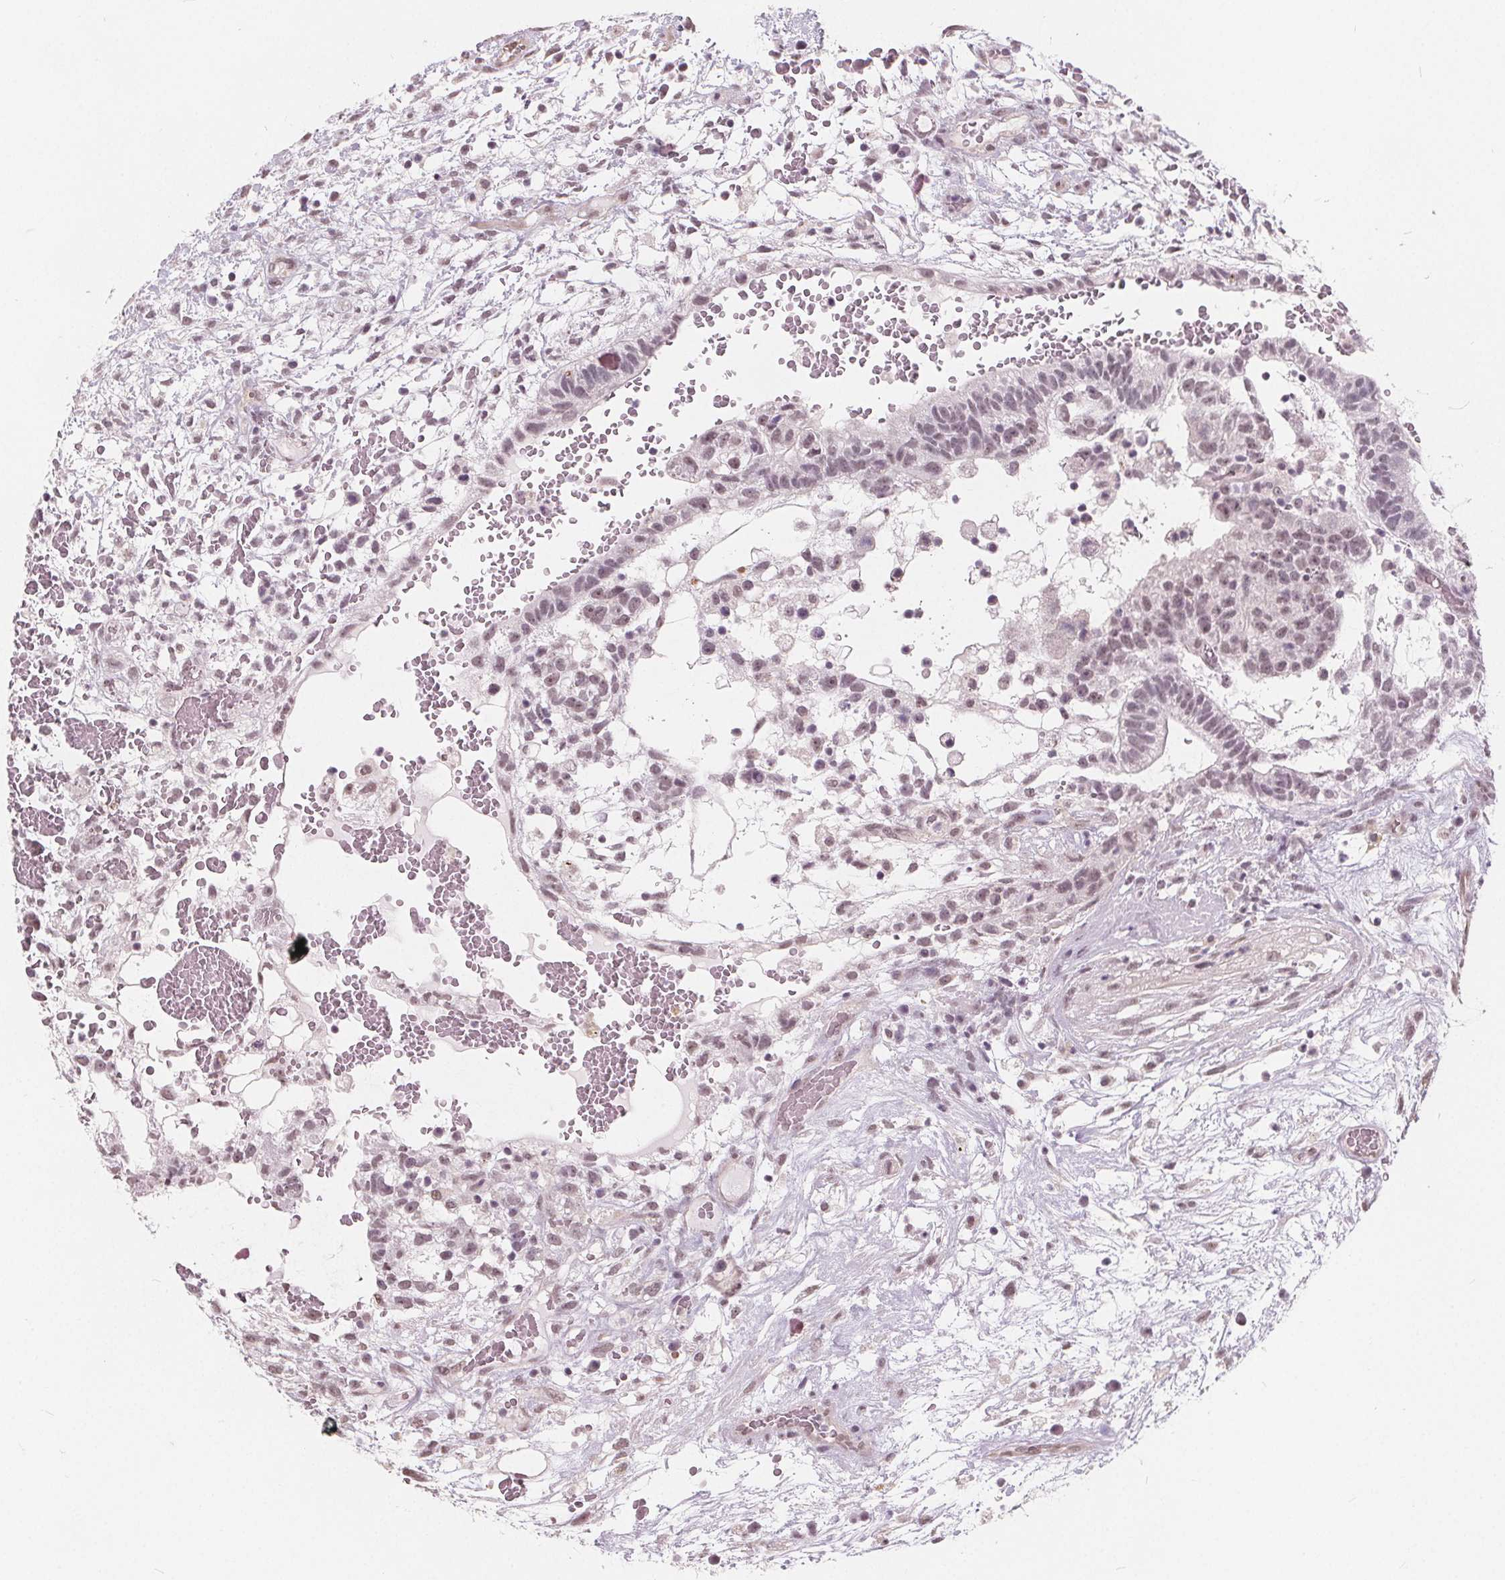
{"staining": {"intensity": "weak", "quantity": "25%-75%", "location": "nuclear"}, "tissue": "testis cancer", "cell_type": "Tumor cells", "image_type": "cancer", "snomed": [{"axis": "morphology", "description": "Normal tissue, NOS"}, {"axis": "morphology", "description": "Carcinoma, Embryonal, NOS"}, {"axis": "topography", "description": "Testis"}], "caption": "Testis cancer stained with a brown dye displays weak nuclear positive staining in about 25%-75% of tumor cells.", "gene": "NUP210L", "patient": {"sex": "male", "age": 32}}